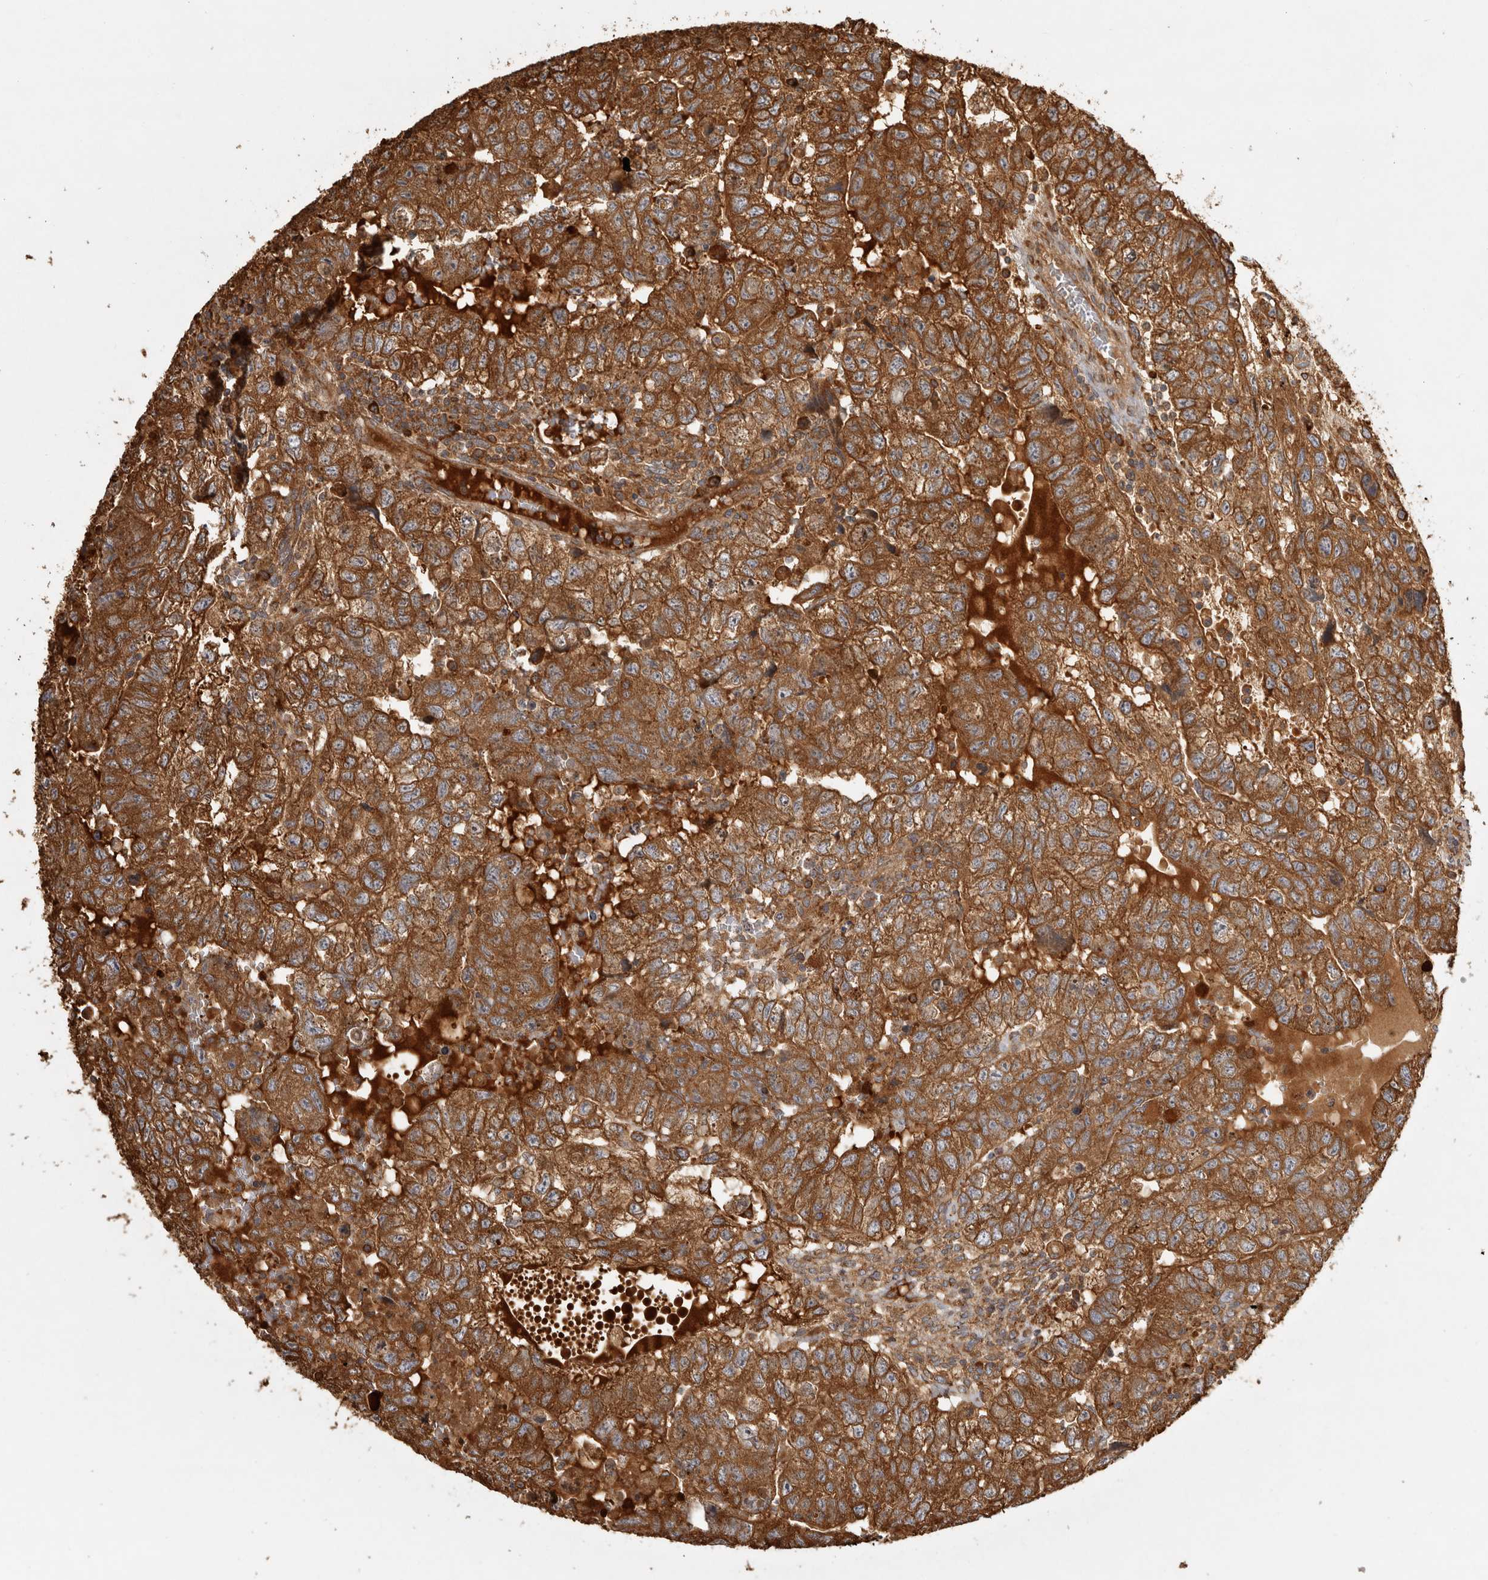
{"staining": {"intensity": "strong", "quantity": ">75%", "location": "cytoplasmic/membranous"}, "tissue": "testis cancer", "cell_type": "Tumor cells", "image_type": "cancer", "snomed": [{"axis": "morphology", "description": "Carcinoma, Embryonal, NOS"}, {"axis": "topography", "description": "Testis"}], "caption": "High-power microscopy captured an immunohistochemistry (IHC) micrograph of testis embryonal carcinoma, revealing strong cytoplasmic/membranous staining in about >75% of tumor cells. Using DAB (brown) and hematoxylin (blue) stains, captured at high magnification using brightfield microscopy.", "gene": "CAMSAP2", "patient": {"sex": "male", "age": 36}}